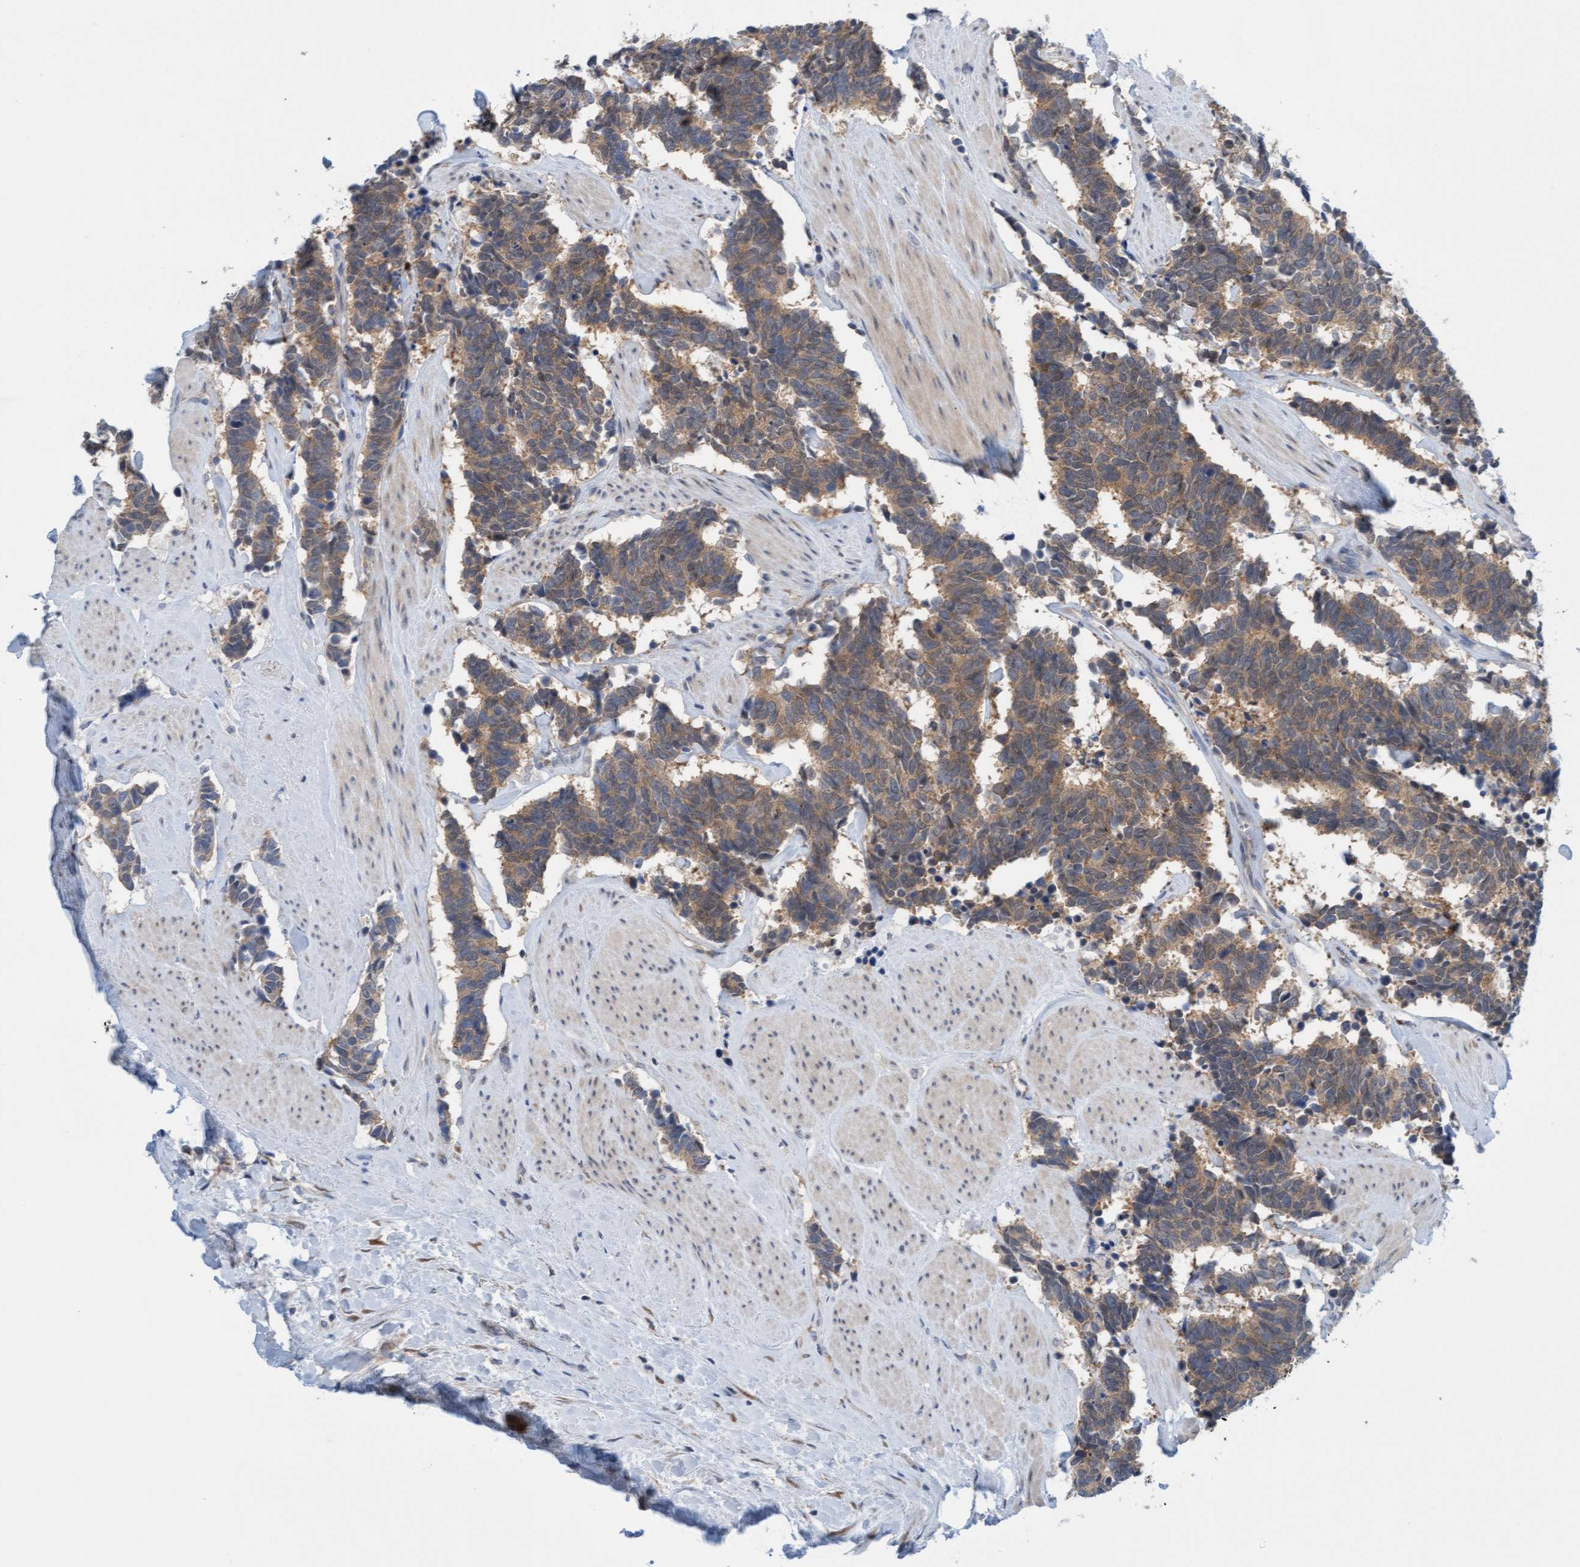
{"staining": {"intensity": "weak", "quantity": ">75%", "location": "cytoplasmic/membranous"}, "tissue": "carcinoid", "cell_type": "Tumor cells", "image_type": "cancer", "snomed": [{"axis": "morphology", "description": "Carcinoma, NOS"}, {"axis": "morphology", "description": "Carcinoid, malignant, NOS"}, {"axis": "topography", "description": "Urinary bladder"}], "caption": "Carcinoid stained with a brown dye demonstrates weak cytoplasmic/membranous positive expression in approximately >75% of tumor cells.", "gene": "AMZ2", "patient": {"sex": "male", "age": 57}}